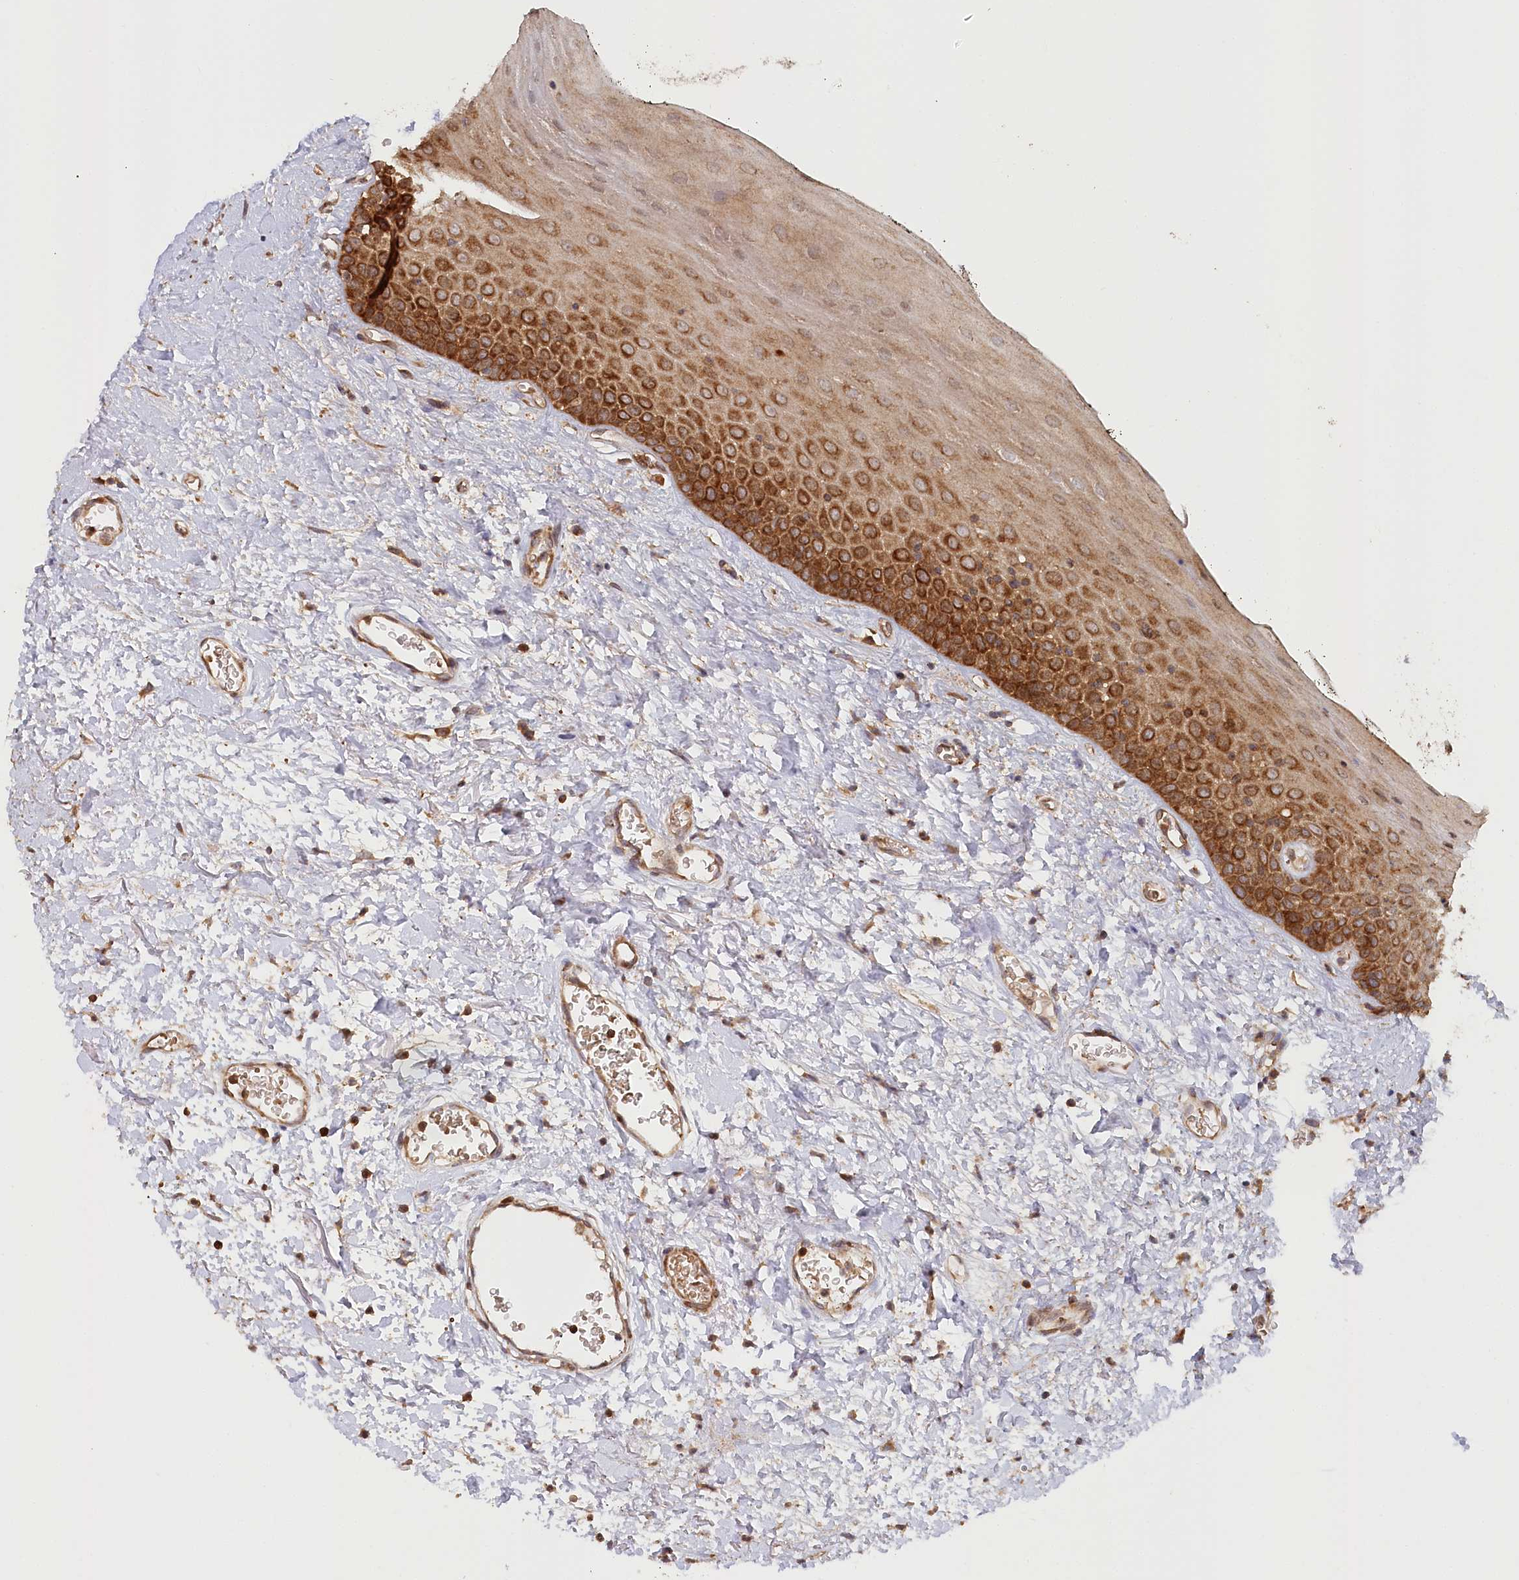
{"staining": {"intensity": "strong", "quantity": "25%-75%", "location": "cytoplasmic/membranous"}, "tissue": "oral mucosa", "cell_type": "Squamous epithelial cells", "image_type": "normal", "snomed": [{"axis": "morphology", "description": "Normal tissue, NOS"}, {"axis": "topography", "description": "Oral tissue"}], "caption": "Immunohistochemistry (IHC) histopathology image of benign human oral mucosa stained for a protein (brown), which displays high levels of strong cytoplasmic/membranous expression in approximately 25%-75% of squamous epithelial cells.", "gene": "PAIP2", "patient": {"sex": "male", "age": 74}}